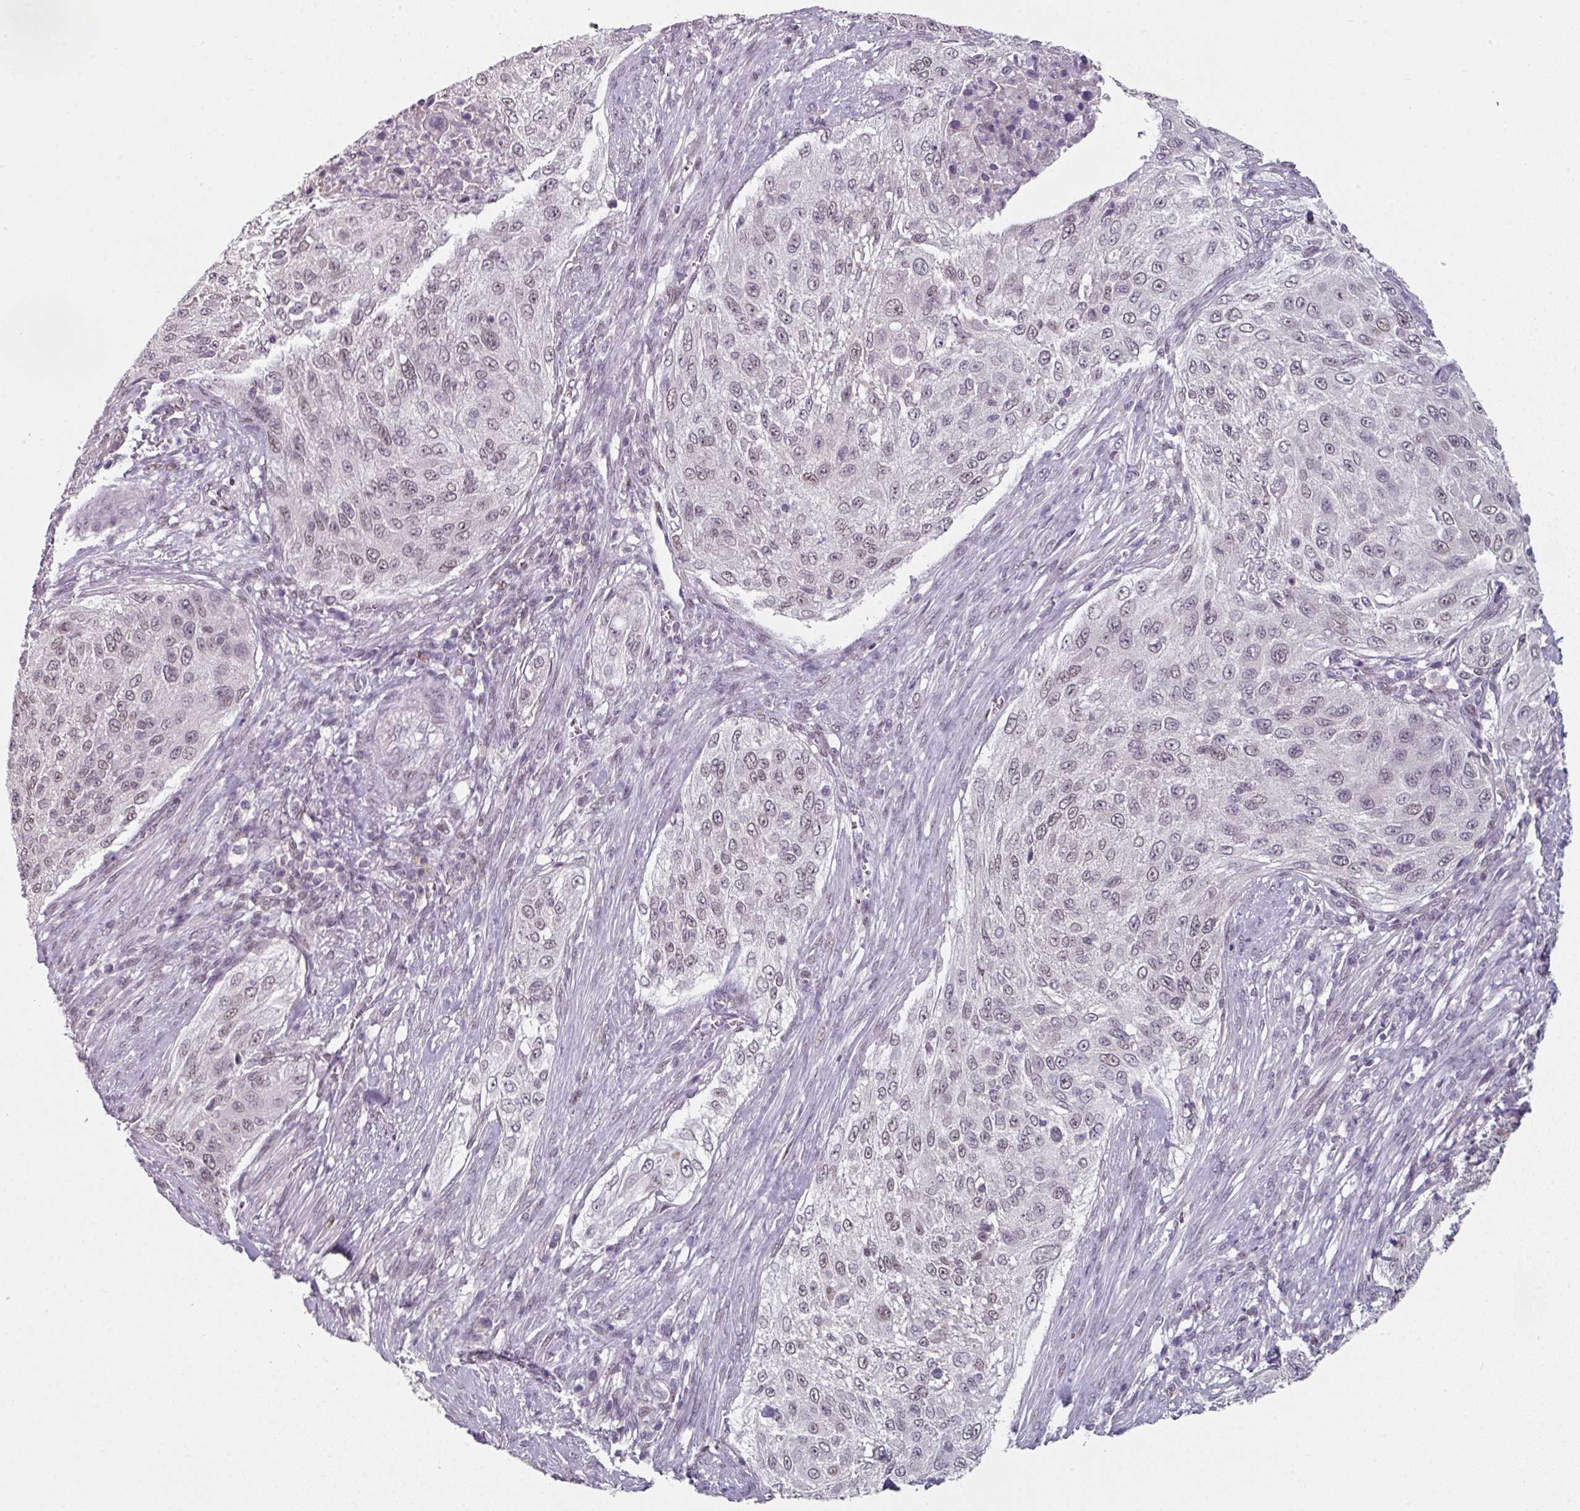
{"staining": {"intensity": "weak", "quantity": ">75%", "location": "nuclear"}, "tissue": "cervical cancer", "cell_type": "Tumor cells", "image_type": "cancer", "snomed": [{"axis": "morphology", "description": "Squamous cell carcinoma, NOS"}, {"axis": "topography", "description": "Cervix"}], "caption": "Immunohistochemical staining of human cervical cancer (squamous cell carcinoma) reveals weak nuclear protein expression in about >75% of tumor cells.", "gene": "ELK1", "patient": {"sex": "female", "age": 42}}